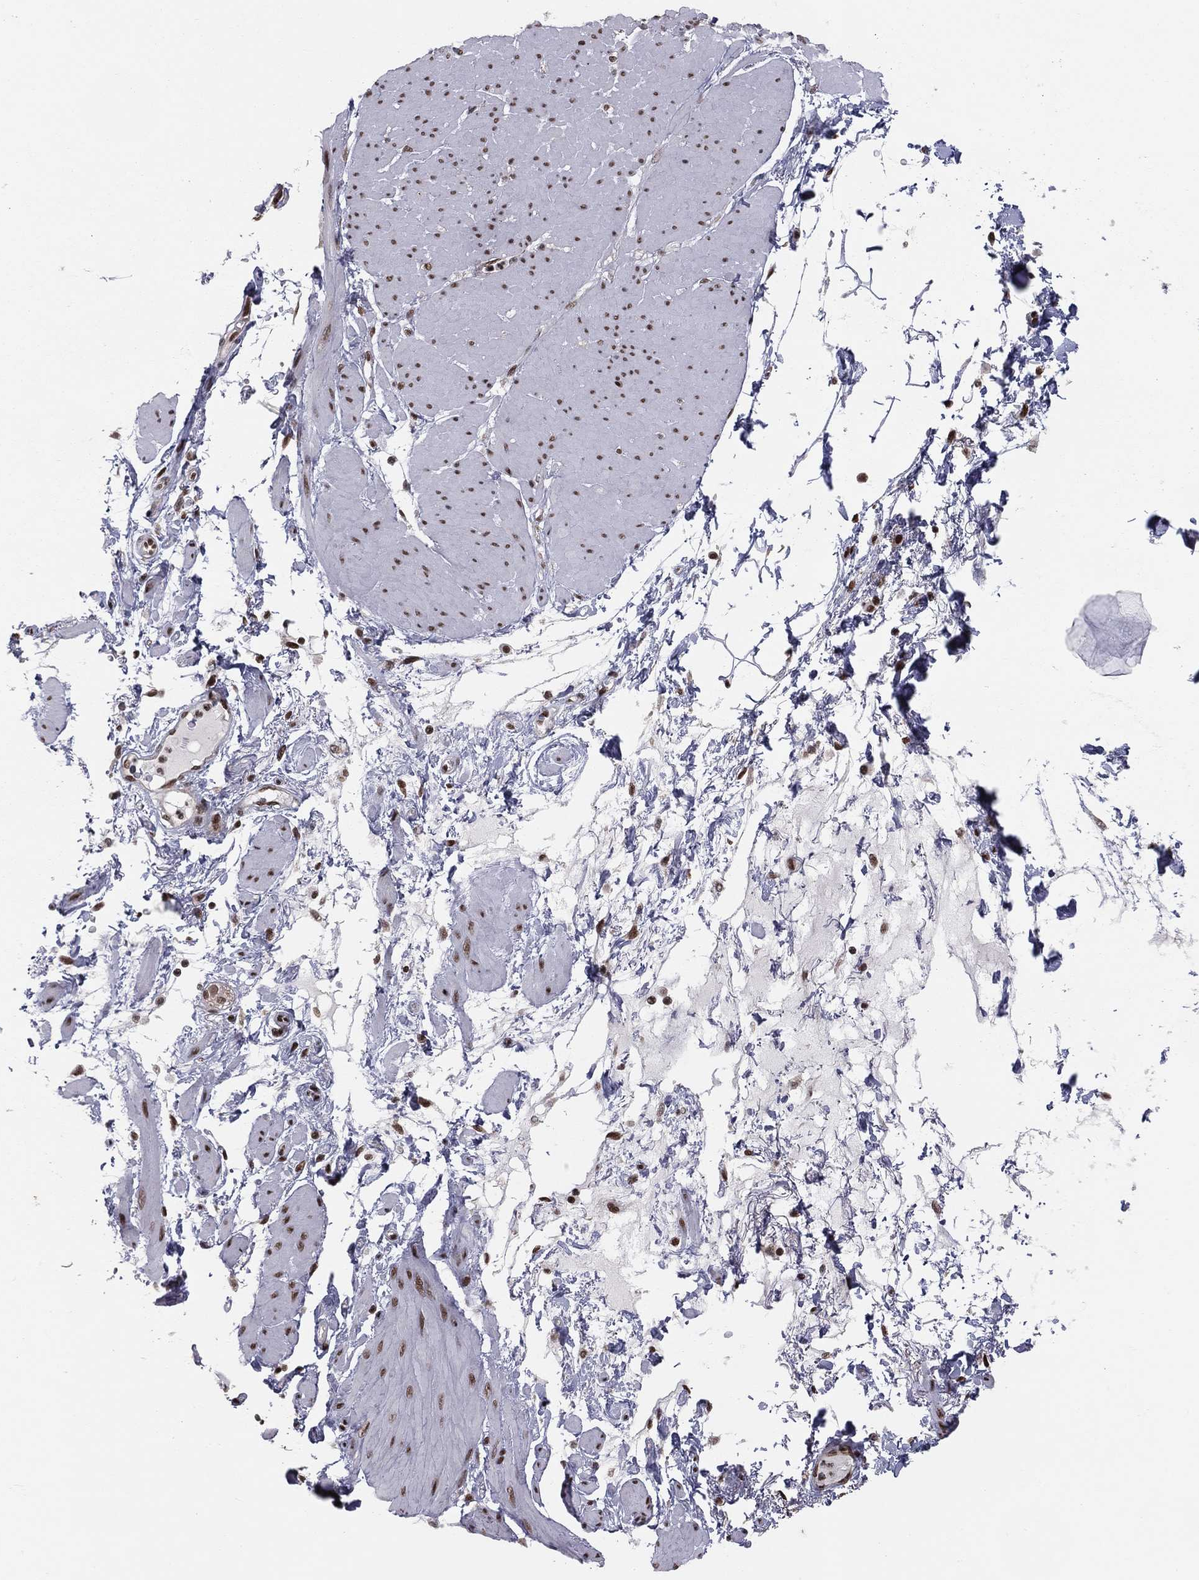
{"staining": {"intensity": "moderate", "quantity": ">75%", "location": "nuclear"}, "tissue": "smooth muscle", "cell_type": "Smooth muscle cells", "image_type": "normal", "snomed": [{"axis": "morphology", "description": "Normal tissue, NOS"}, {"axis": "topography", "description": "Smooth muscle"}, {"axis": "topography", "description": "Anal"}], "caption": "Smooth muscle stained with DAB (3,3'-diaminobenzidine) immunohistochemistry (IHC) reveals medium levels of moderate nuclear expression in approximately >75% of smooth muscle cells.", "gene": "NFYB", "patient": {"sex": "male", "age": 83}}